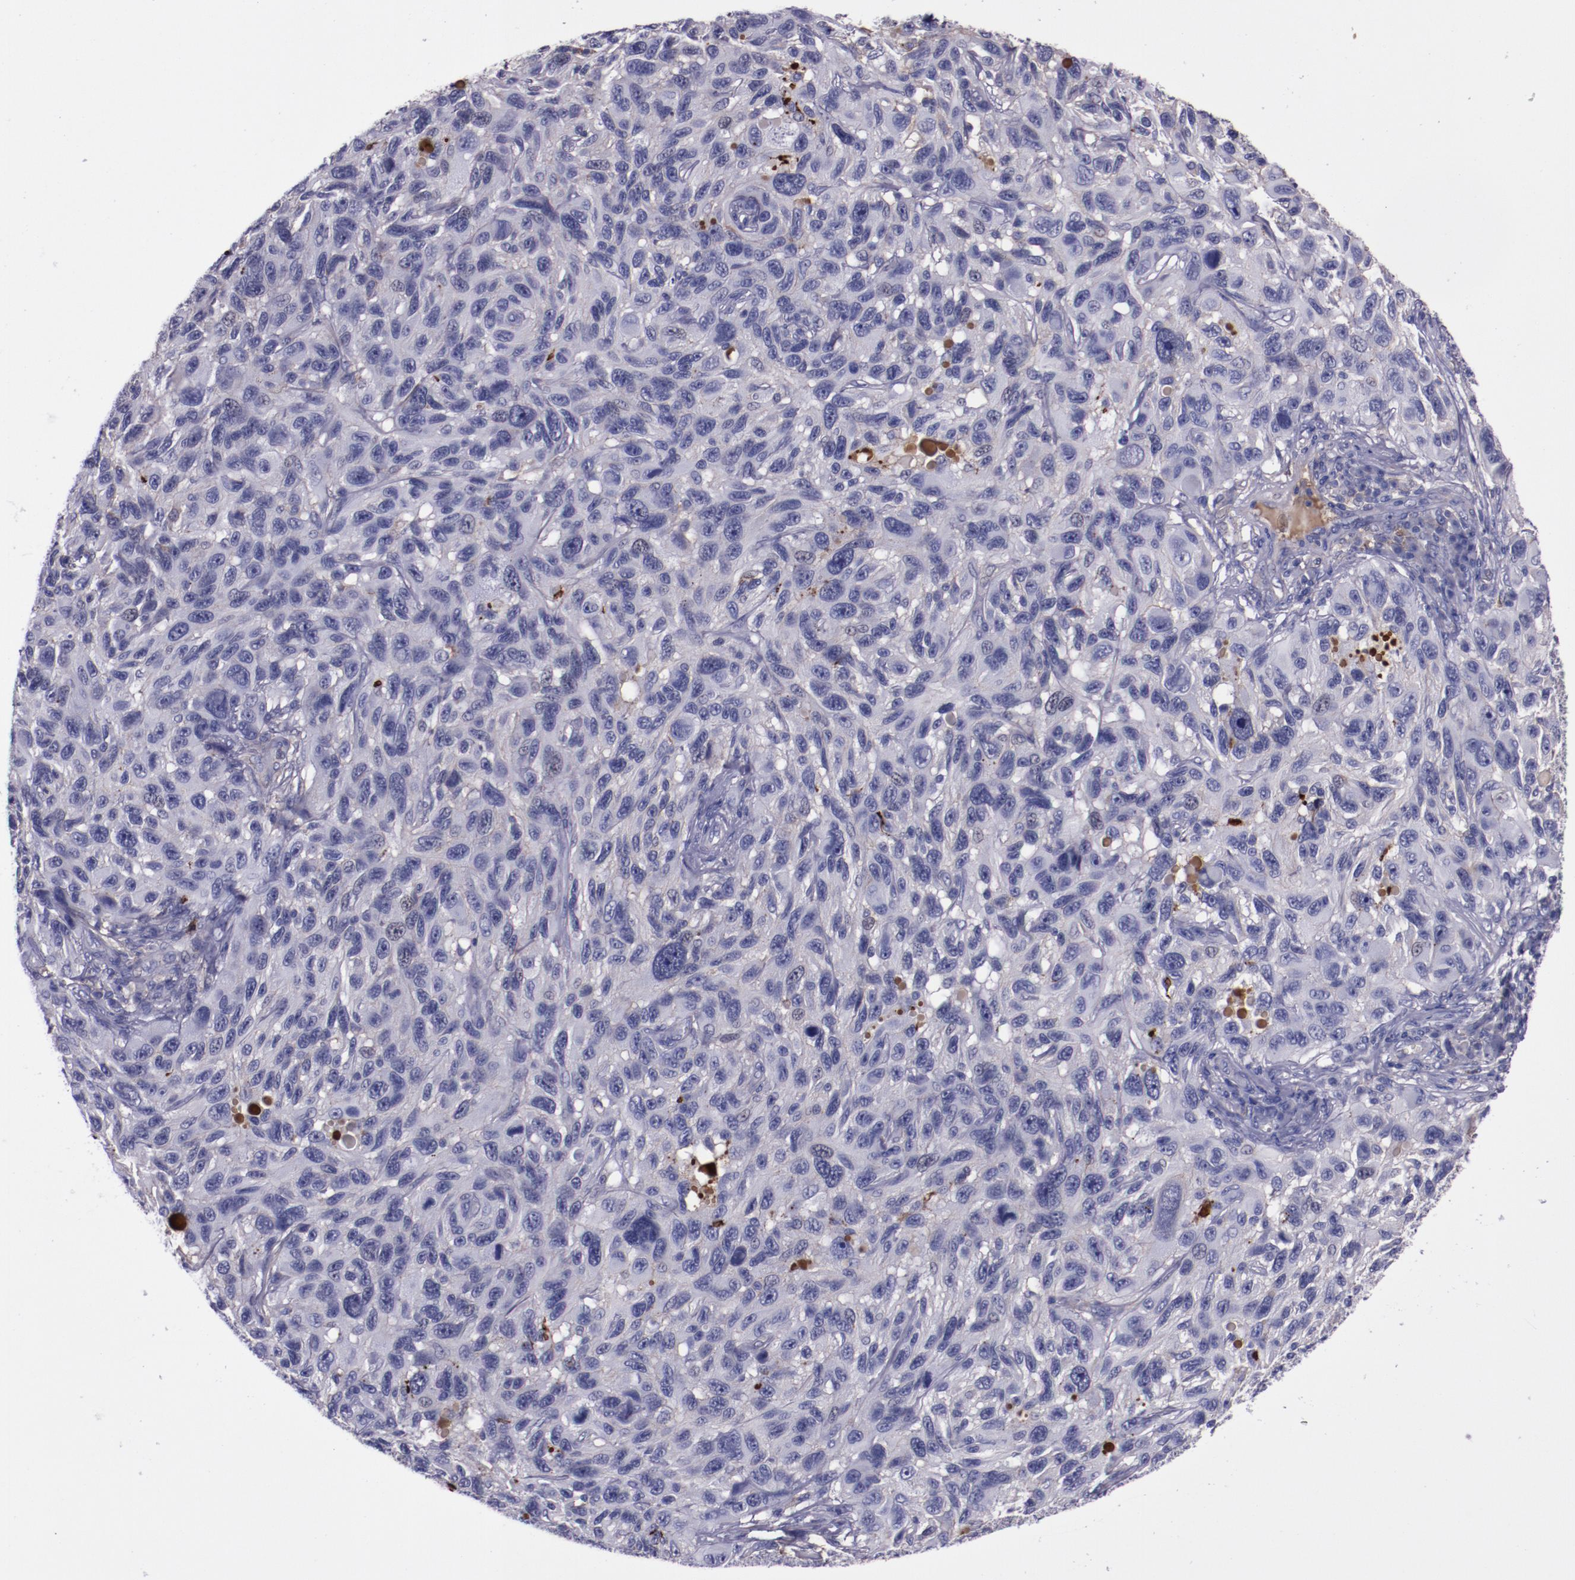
{"staining": {"intensity": "negative", "quantity": "none", "location": "none"}, "tissue": "melanoma", "cell_type": "Tumor cells", "image_type": "cancer", "snomed": [{"axis": "morphology", "description": "Malignant melanoma, NOS"}, {"axis": "topography", "description": "Skin"}], "caption": "Photomicrograph shows no significant protein expression in tumor cells of malignant melanoma.", "gene": "APOH", "patient": {"sex": "male", "age": 53}}